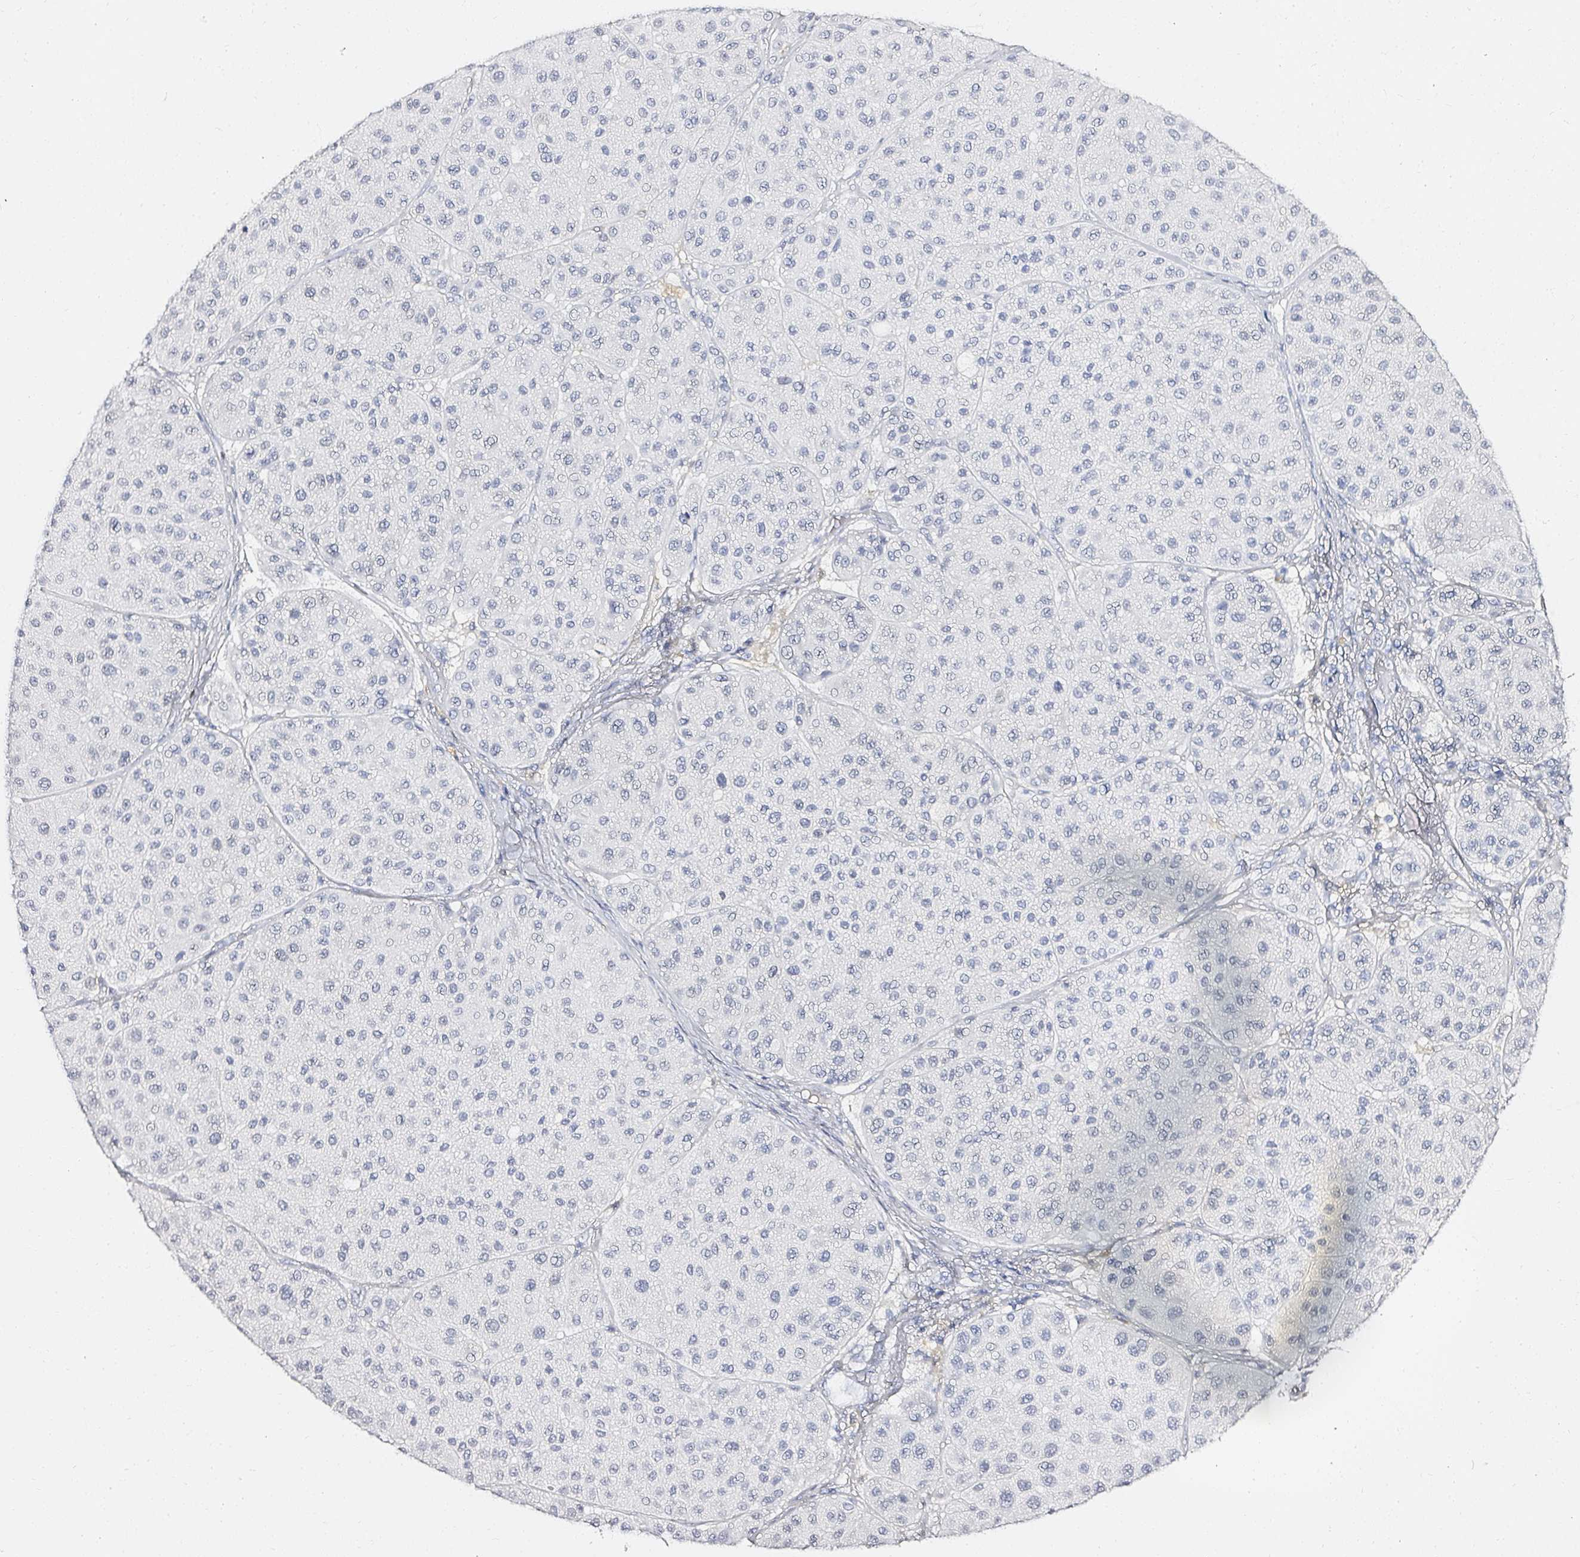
{"staining": {"intensity": "negative", "quantity": "none", "location": "none"}, "tissue": "melanoma", "cell_type": "Tumor cells", "image_type": "cancer", "snomed": [{"axis": "morphology", "description": "Malignant melanoma, Metastatic site"}, {"axis": "topography", "description": "Smooth muscle"}], "caption": "An immunohistochemistry micrograph of malignant melanoma (metastatic site) is shown. There is no staining in tumor cells of malignant melanoma (metastatic site).", "gene": "ACAN", "patient": {"sex": "male", "age": 41}}